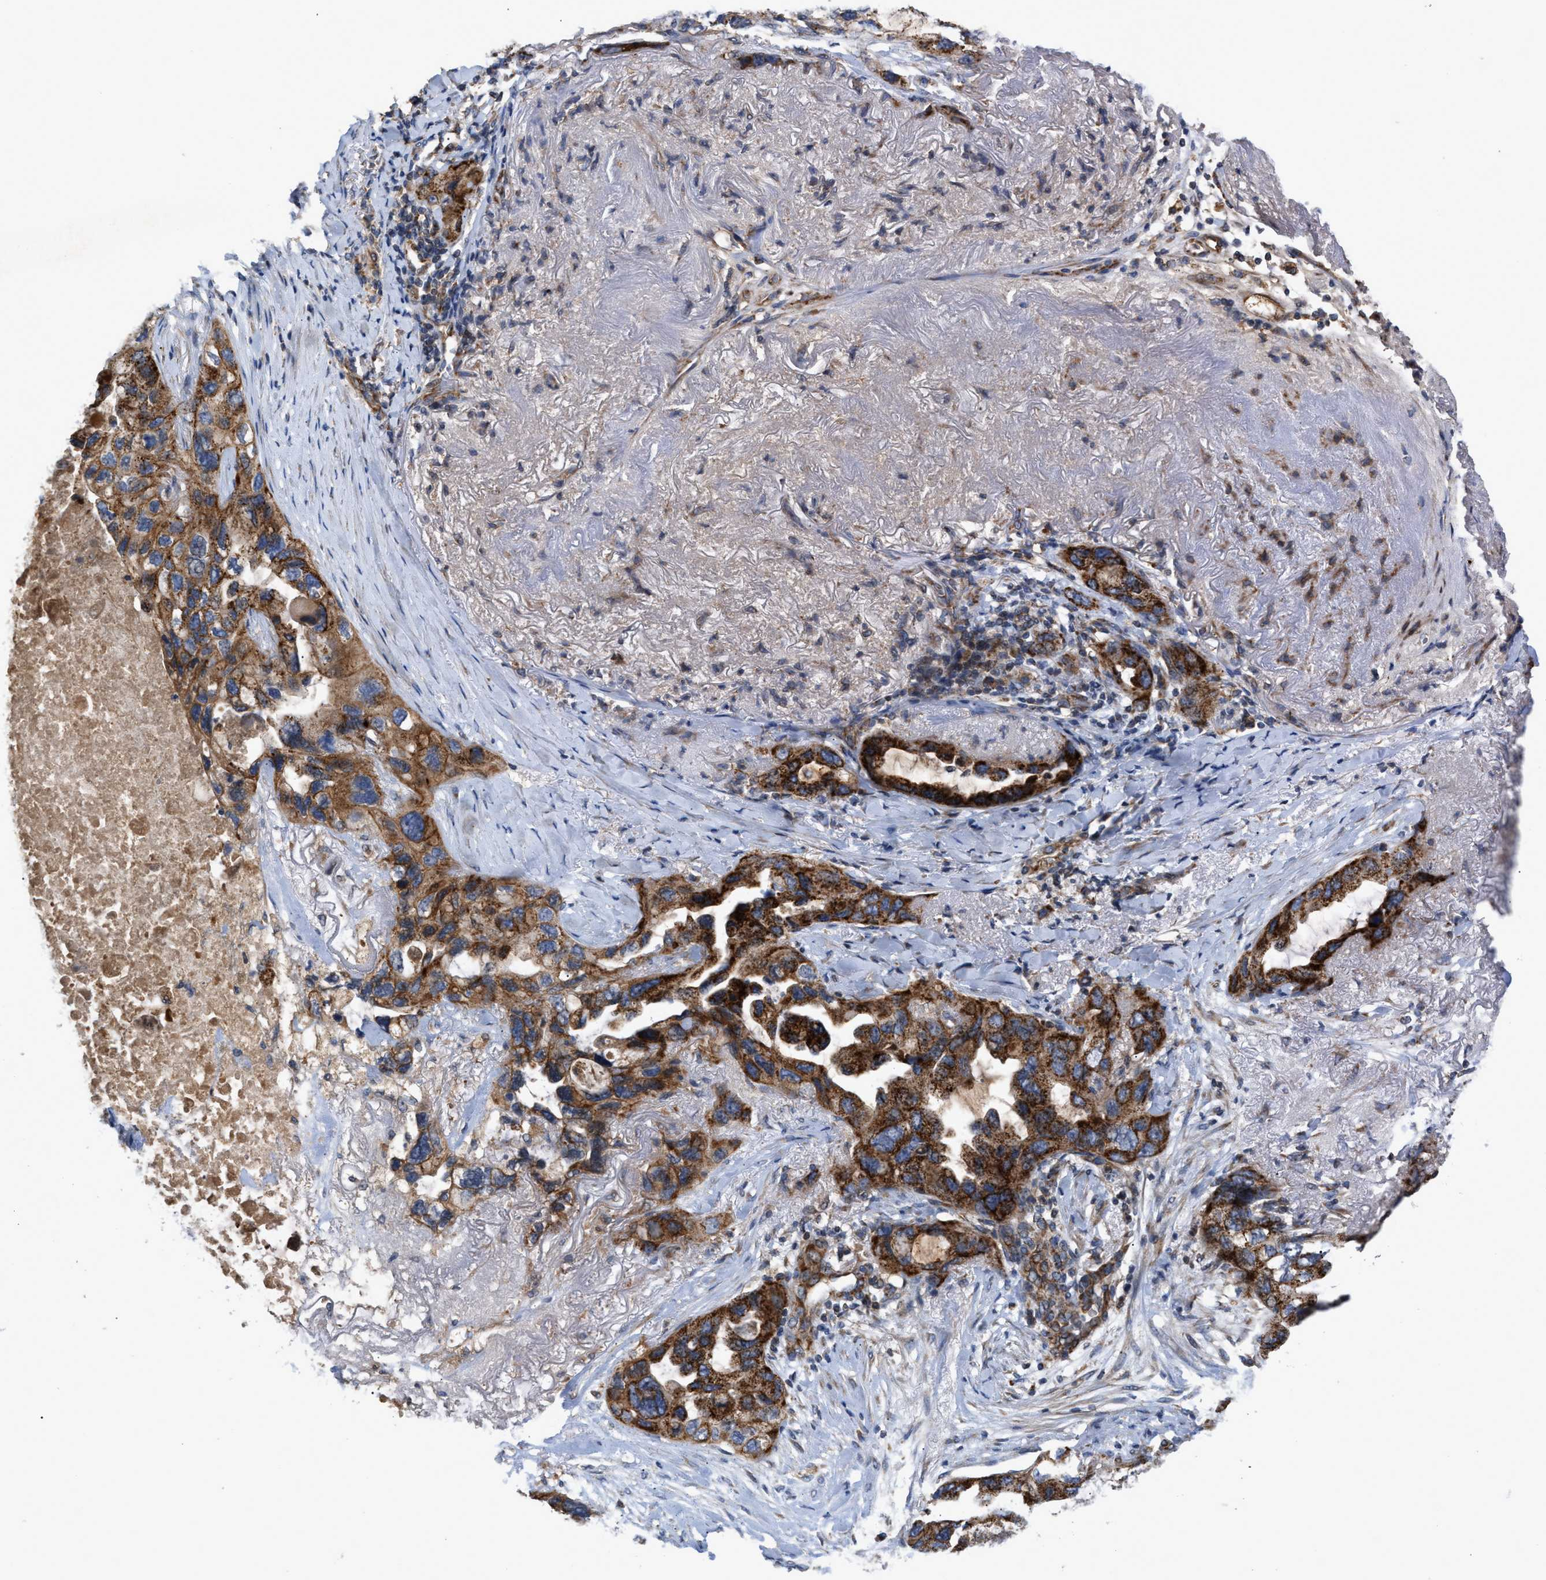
{"staining": {"intensity": "strong", "quantity": ">75%", "location": "cytoplasmic/membranous"}, "tissue": "lung cancer", "cell_type": "Tumor cells", "image_type": "cancer", "snomed": [{"axis": "morphology", "description": "Squamous cell carcinoma, NOS"}, {"axis": "topography", "description": "Lung"}], "caption": "Lung squamous cell carcinoma stained for a protein (brown) reveals strong cytoplasmic/membranous positive expression in about >75% of tumor cells.", "gene": "TACO1", "patient": {"sex": "female", "age": 73}}